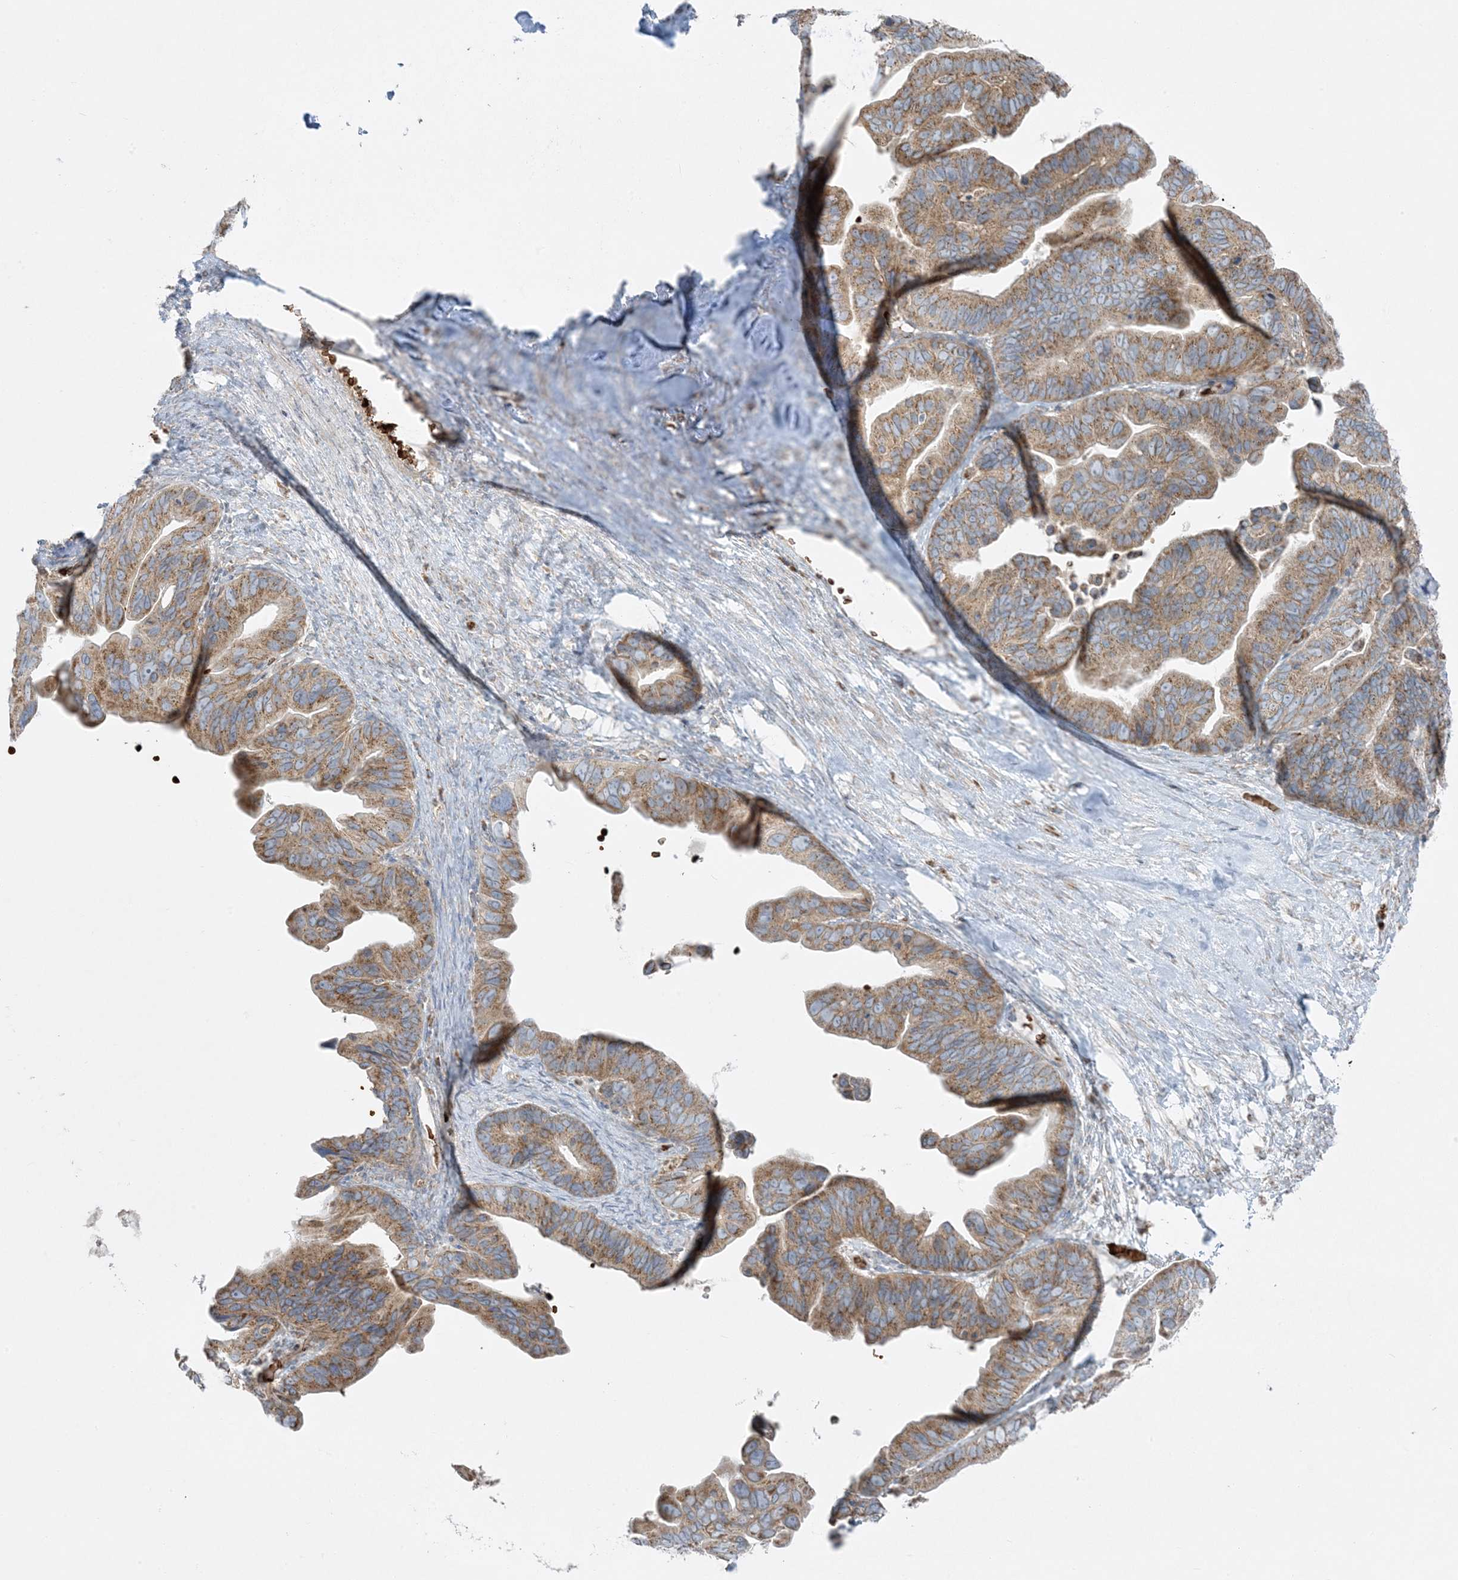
{"staining": {"intensity": "moderate", "quantity": ">75%", "location": "cytoplasmic/membranous"}, "tissue": "ovarian cancer", "cell_type": "Tumor cells", "image_type": "cancer", "snomed": [{"axis": "morphology", "description": "Cystadenocarcinoma, serous, NOS"}, {"axis": "topography", "description": "Ovary"}], "caption": "IHC (DAB) staining of human ovarian serous cystadenocarcinoma demonstrates moderate cytoplasmic/membranous protein positivity in approximately >75% of tumor cells. (Stains: DAB (3,3'-diaminobenzidine) in brown, nuclei in blue, Microscopy: brightfield microscopy at high magnification).", "gene": "PIK3R4", "patient": {"sex": "female", "age": 56}}